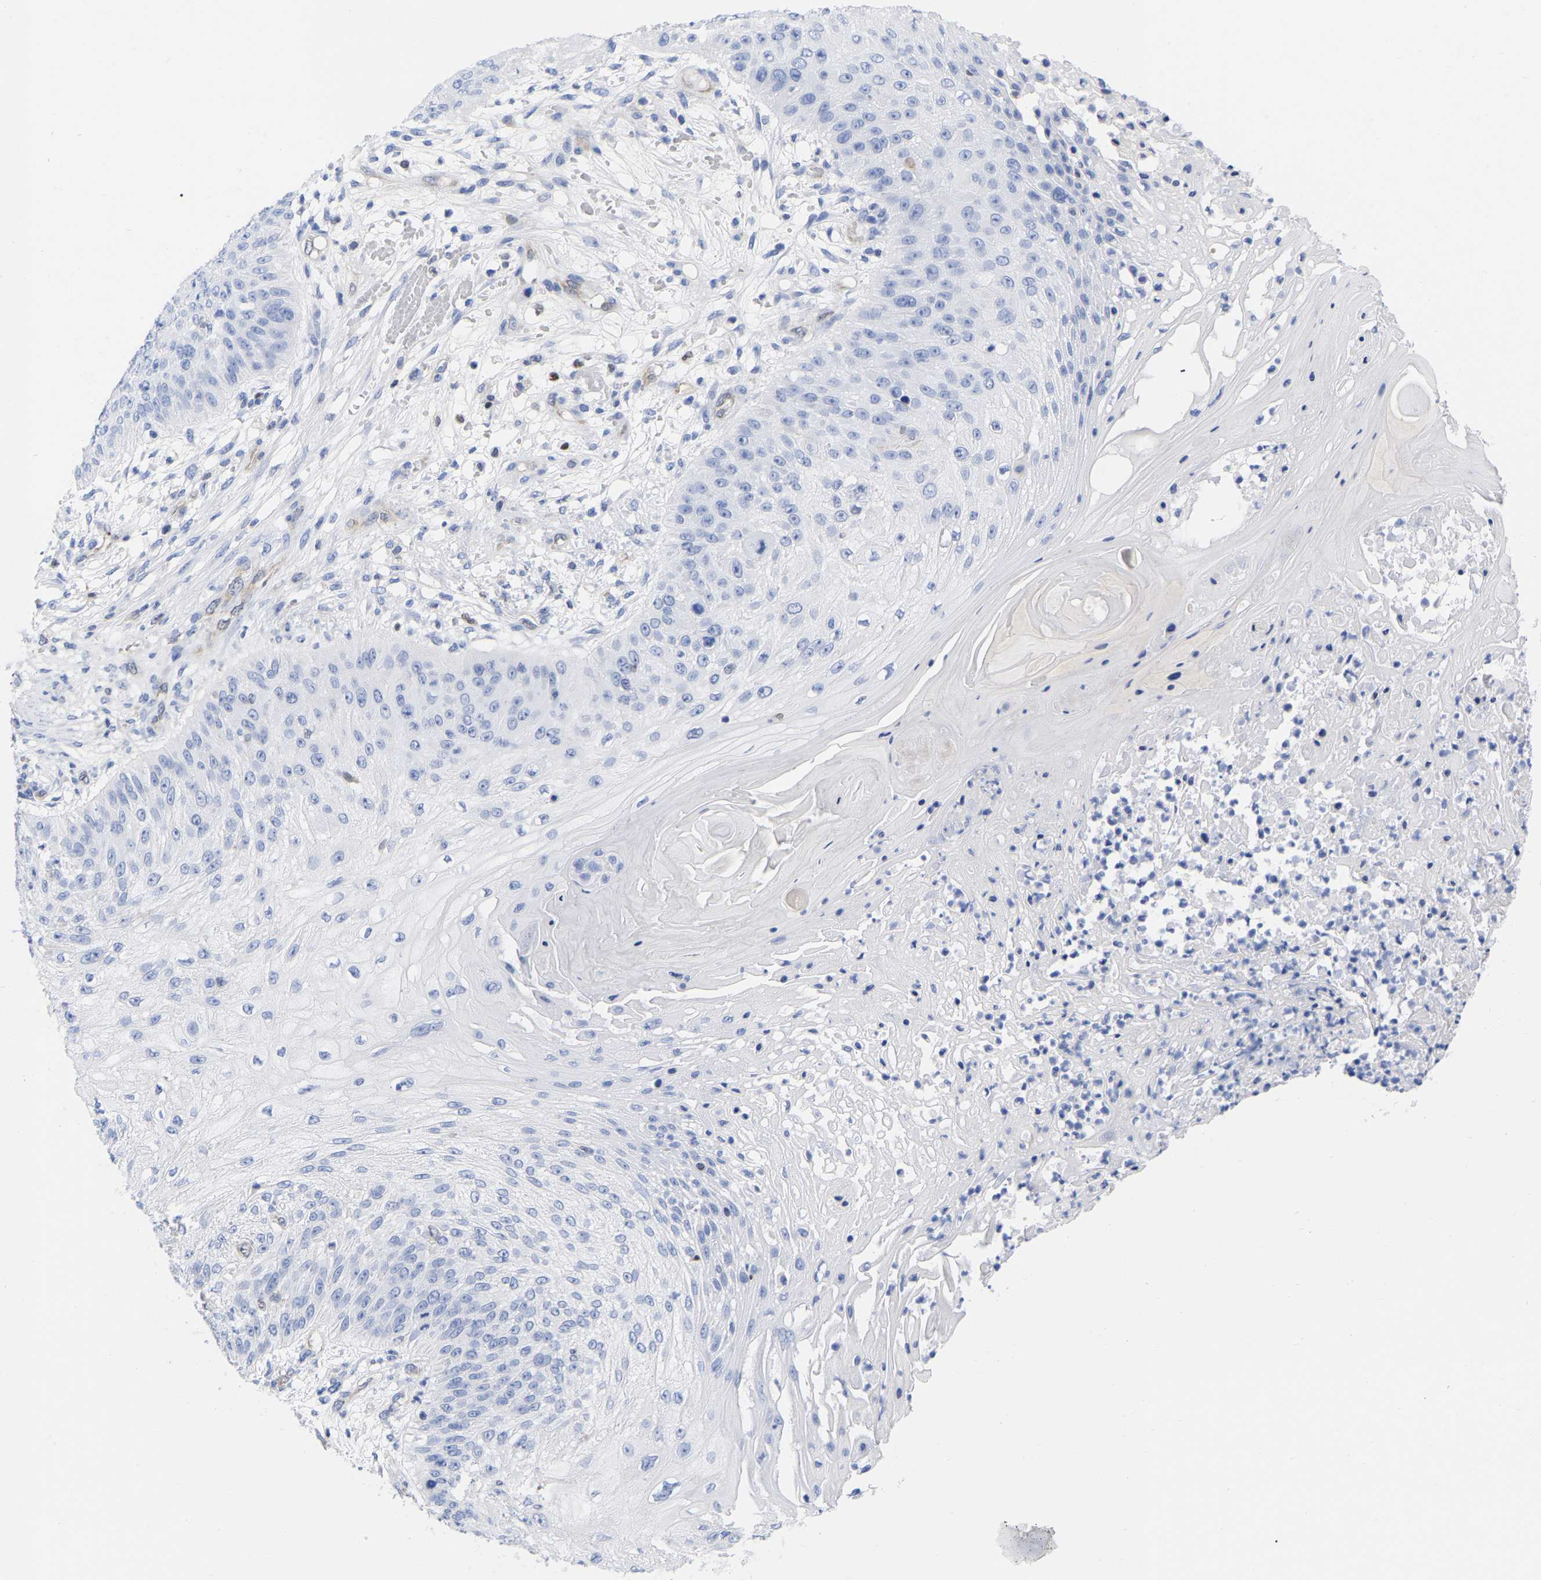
{"staining": {"intensity": "negative", "quantity": "none", "location": "none"}, "tissue": "skin cancer", "cell_type": "Tumor cells", "image_type": "cancer", "snomed": [{"axis": "morphology", "description": "Squamous cell carcinoma, NOS"}, {"axis": "topography", "description": "Skin"}], "caption": "The photomicrograph shows no significant positivity in tumor cells of squamous cell carcinoma (skin).", "gene": "GIMAP4", "patient": {"sex": "female", "age": 80}}